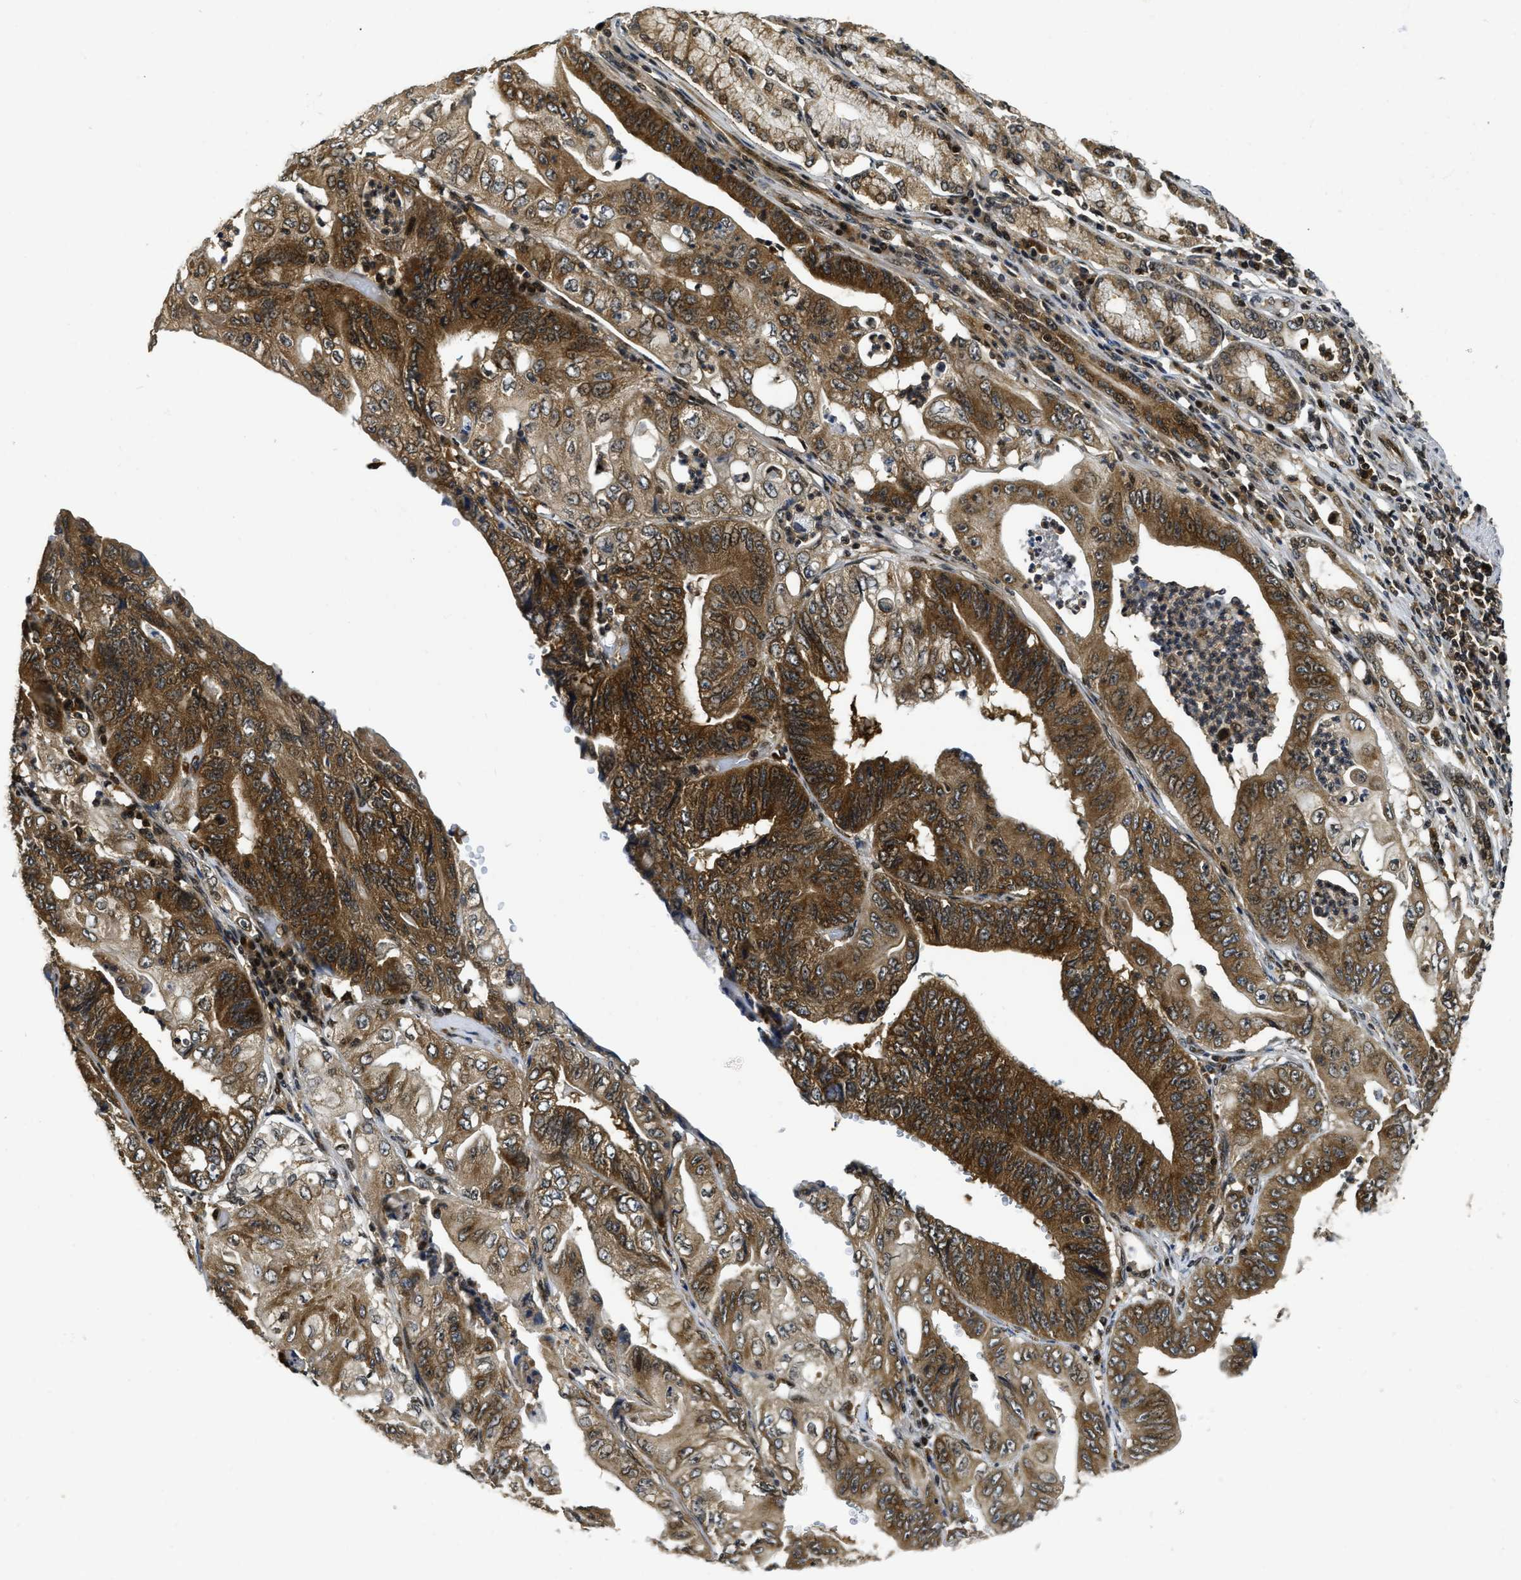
{"staining": {"intensity": "strong", "quantity": ">75%", "location": "cytoplasmic/membranous"}, "tissue": "stomach cancer", "cell_type": "Tumor cells", "image_type": "cancer", "snomed": [{"axis": "morphology", "description": "Adenocarcinoma, NOS"}, {"axis": "topography", "description": "Stomach"}], "caption": "About >75% of tumor cells in human stomach cancer show strong cytoplasmic/membranous protein expression as visualized by brown immunohistochemical staining.", "gene": "ADSL", "patient": {"sex": "female", "age": 73}}